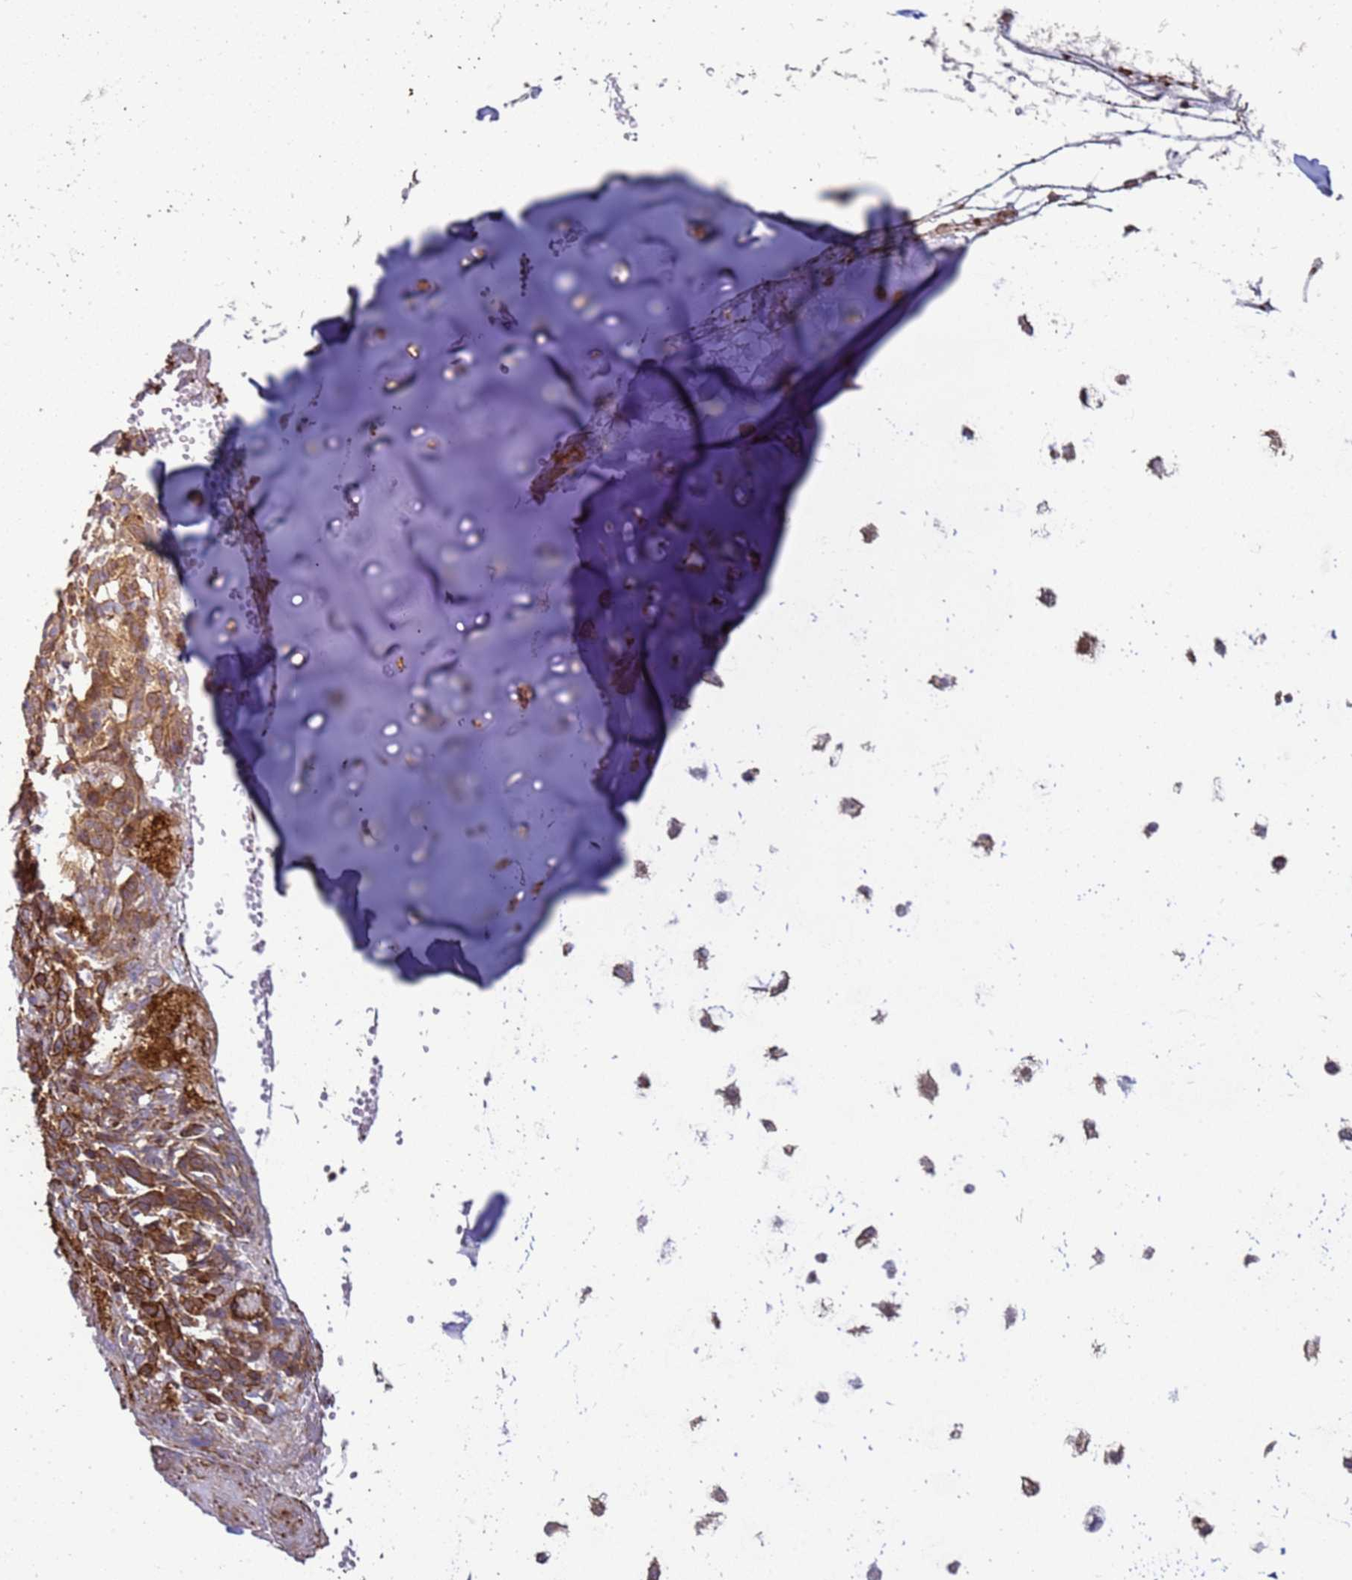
{"staining": {"intensity": "moderate", "quantity": "25%-75%", "location": "cytoplasmic/membranous"}, "tissue": "soft tissue", "cell_type": "Chondrocytes", "image_type": "normal", "snomed": [{"axis": "morphology", "description": "Normal tissue, NOS"}, {"axis": "morphology", "description": "Basal cell carcinoma"}, {"axis": "topography", "description": "Cartilage tissue"}, {"axis": "topography", "description": "Nasopharynx"}, {"axis": "topography", "description": "Oral tissue"}], "caption": "Brown immunohistochemical staining in benign soft tissue demonstrates moderate cytoplasmic/membranous expression in about 25%-75% of chondrocytes.", "gene": "CNOT1", "patient": {"sex": "female", "age": 77}}